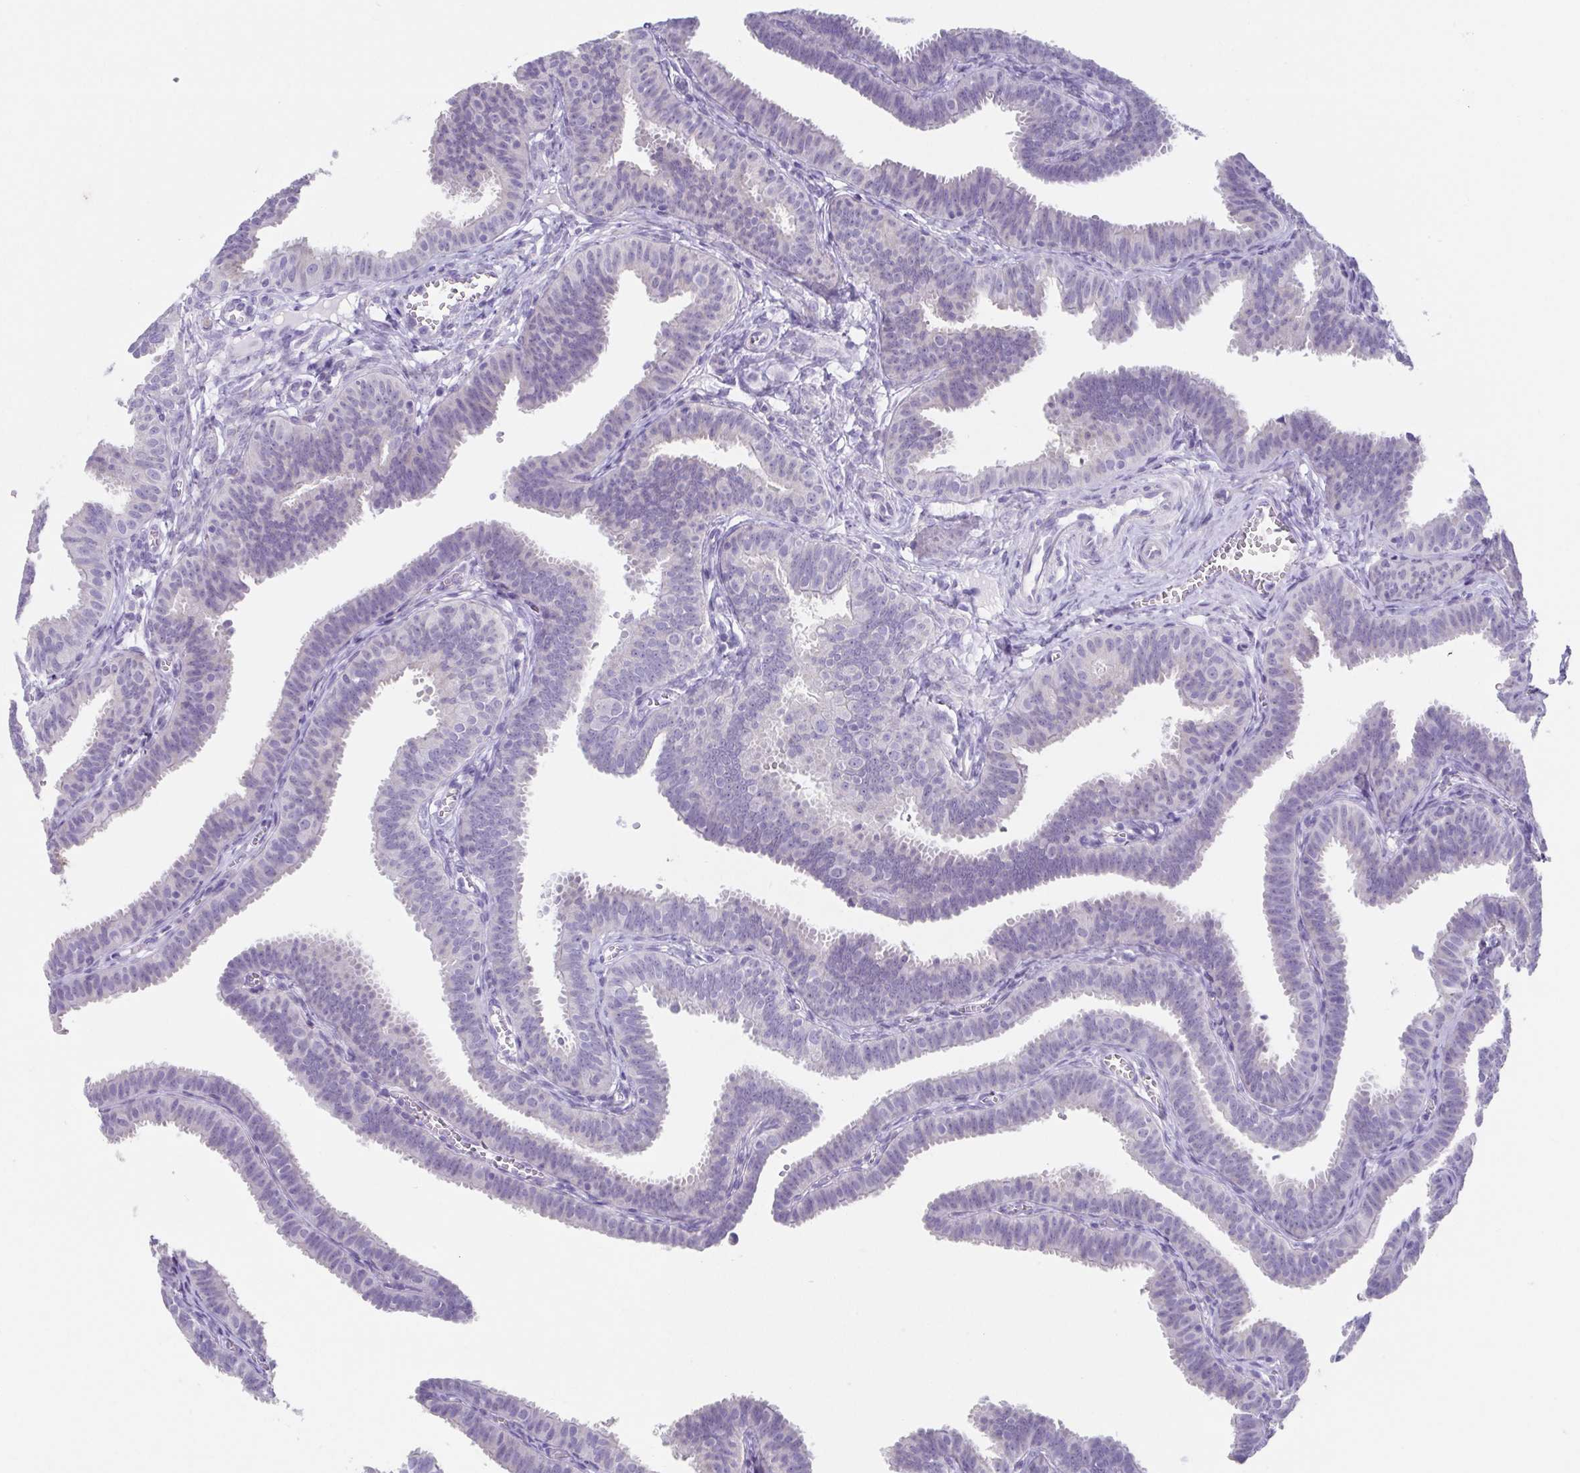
{"staining": {"intensity": "negative", "quantity": "none", "location": "none"}, "tissue": "fallopian tube", "cell_type": "Glandular cells", "image_type": "normal", "snomed": [{"axis": "morphology", "description": "Normal tissue, NOS"}, {"axis": "topography", "description": "Fallopian tube"}], "caption": "The image displays no significant staining in glandular cells of fallopian tube. Nuclei are stained in blue.", "gene": "RDH11", "patient": {"sex": "female", "age": 25}}